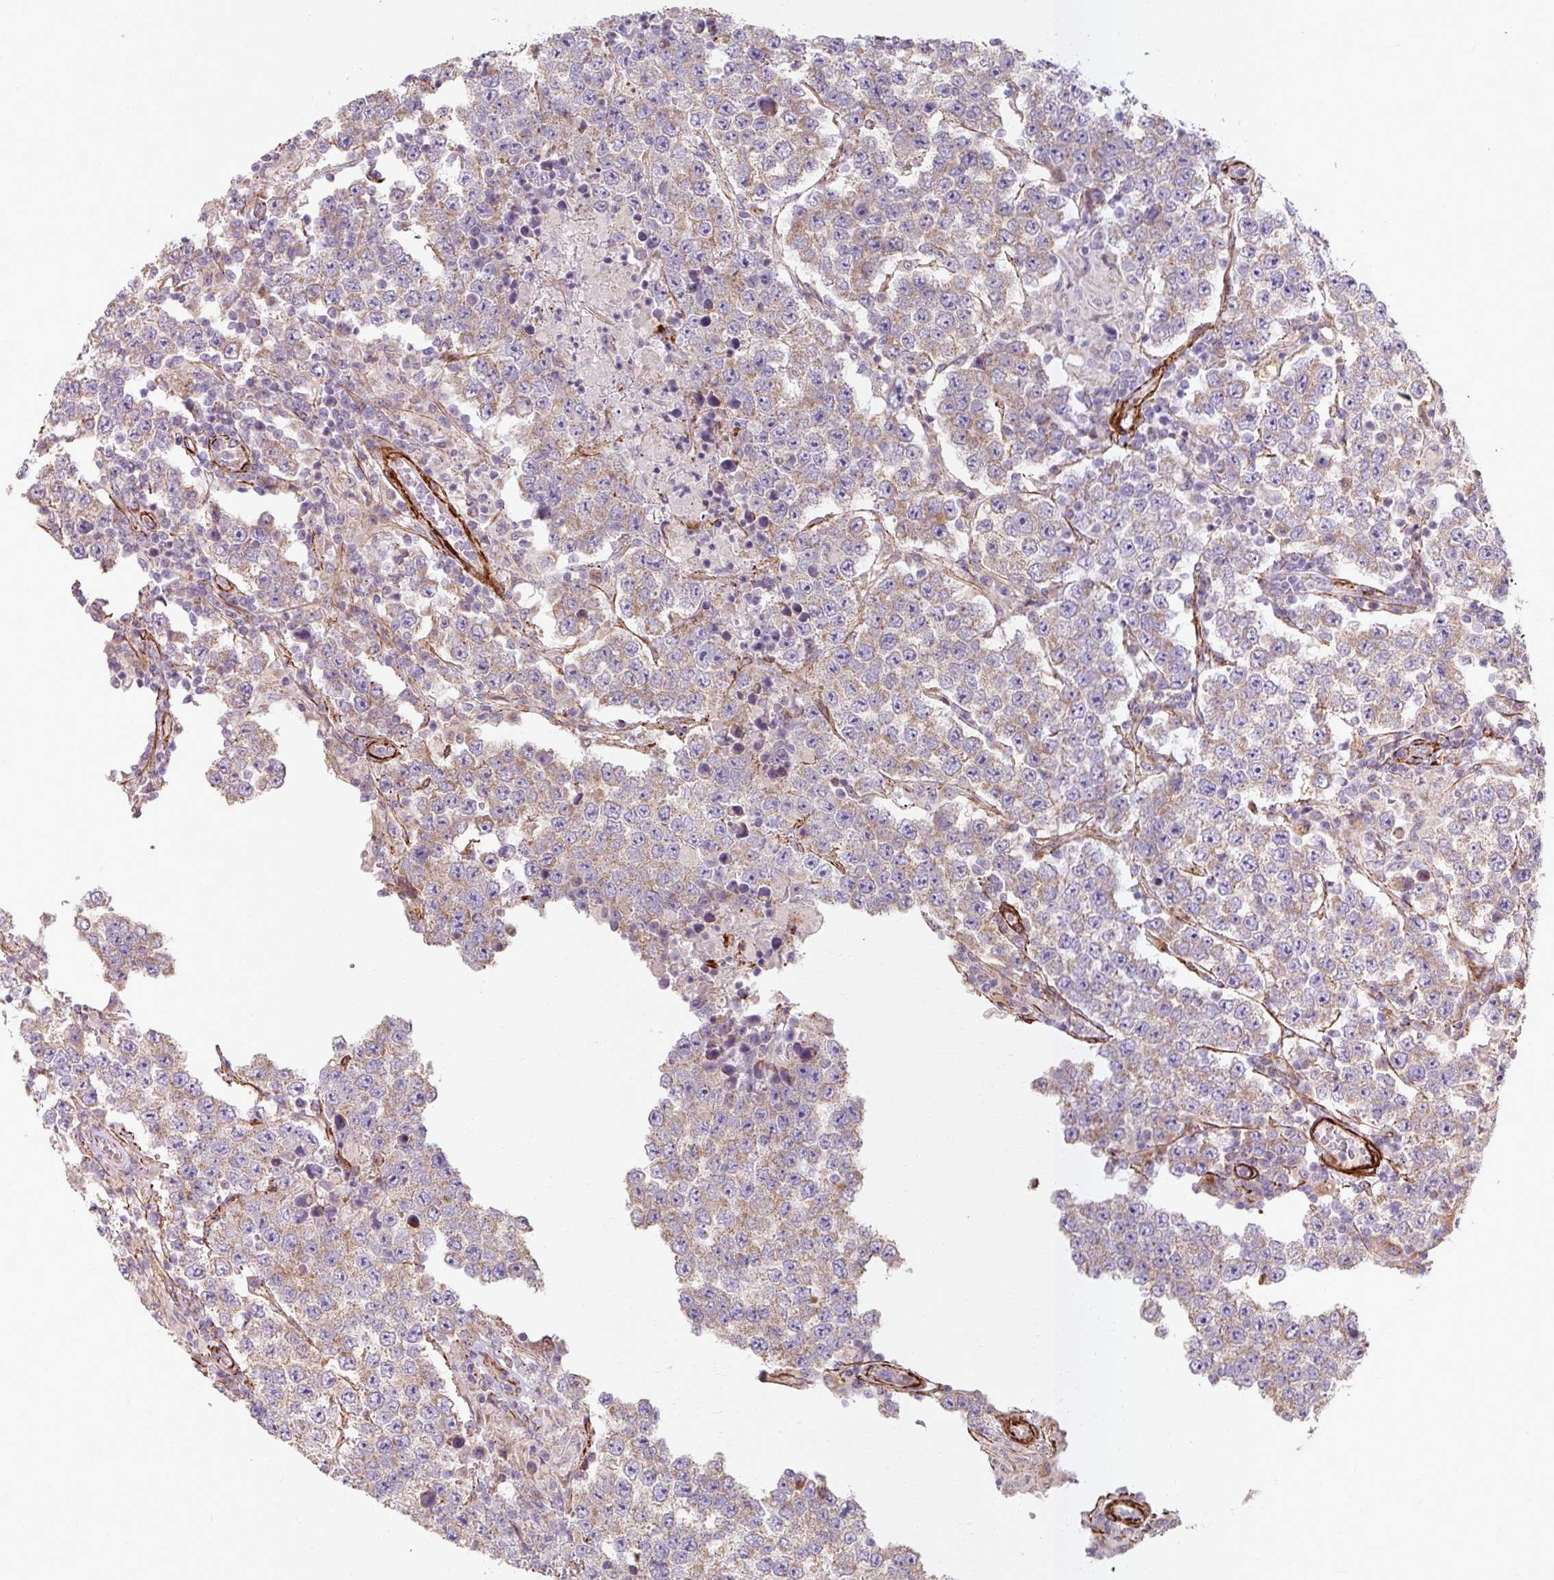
{"staining": {"intensity": "weak", "quantity": "25%-75%", "location": "cytoplasmic/membranous"}, "tissue": "testis cancer", "cell_type": "Tumor cells", "image_type": "cancer", "snomed": [{"axis": "morphology", "description": "Normal tissue, NOS"}, {"axis": "morphology", "description": "Urothelial carcinoma, High grade"}, {"axis": "morphology", "description": "Seminoma, NOS"}, {"axis": "morphology", "description": "Carcinoma, Embryonal, NOS"}, {"axis": "topography", "description": "Urinary bladder"}, {"axis": "topography", "description": "Testis"}], "caption": "Immunohistochemistry (IHC) (DAB (3,3'-diaminobenzidine)) staining of human testis cancer (embryonal carcinoma) displays weak cytoplasmic/membranous protein staining in approximately 25%-75% of tumor cells.", "gene": "MRPS5", "patient": {"sex": "male", "age": 41}}